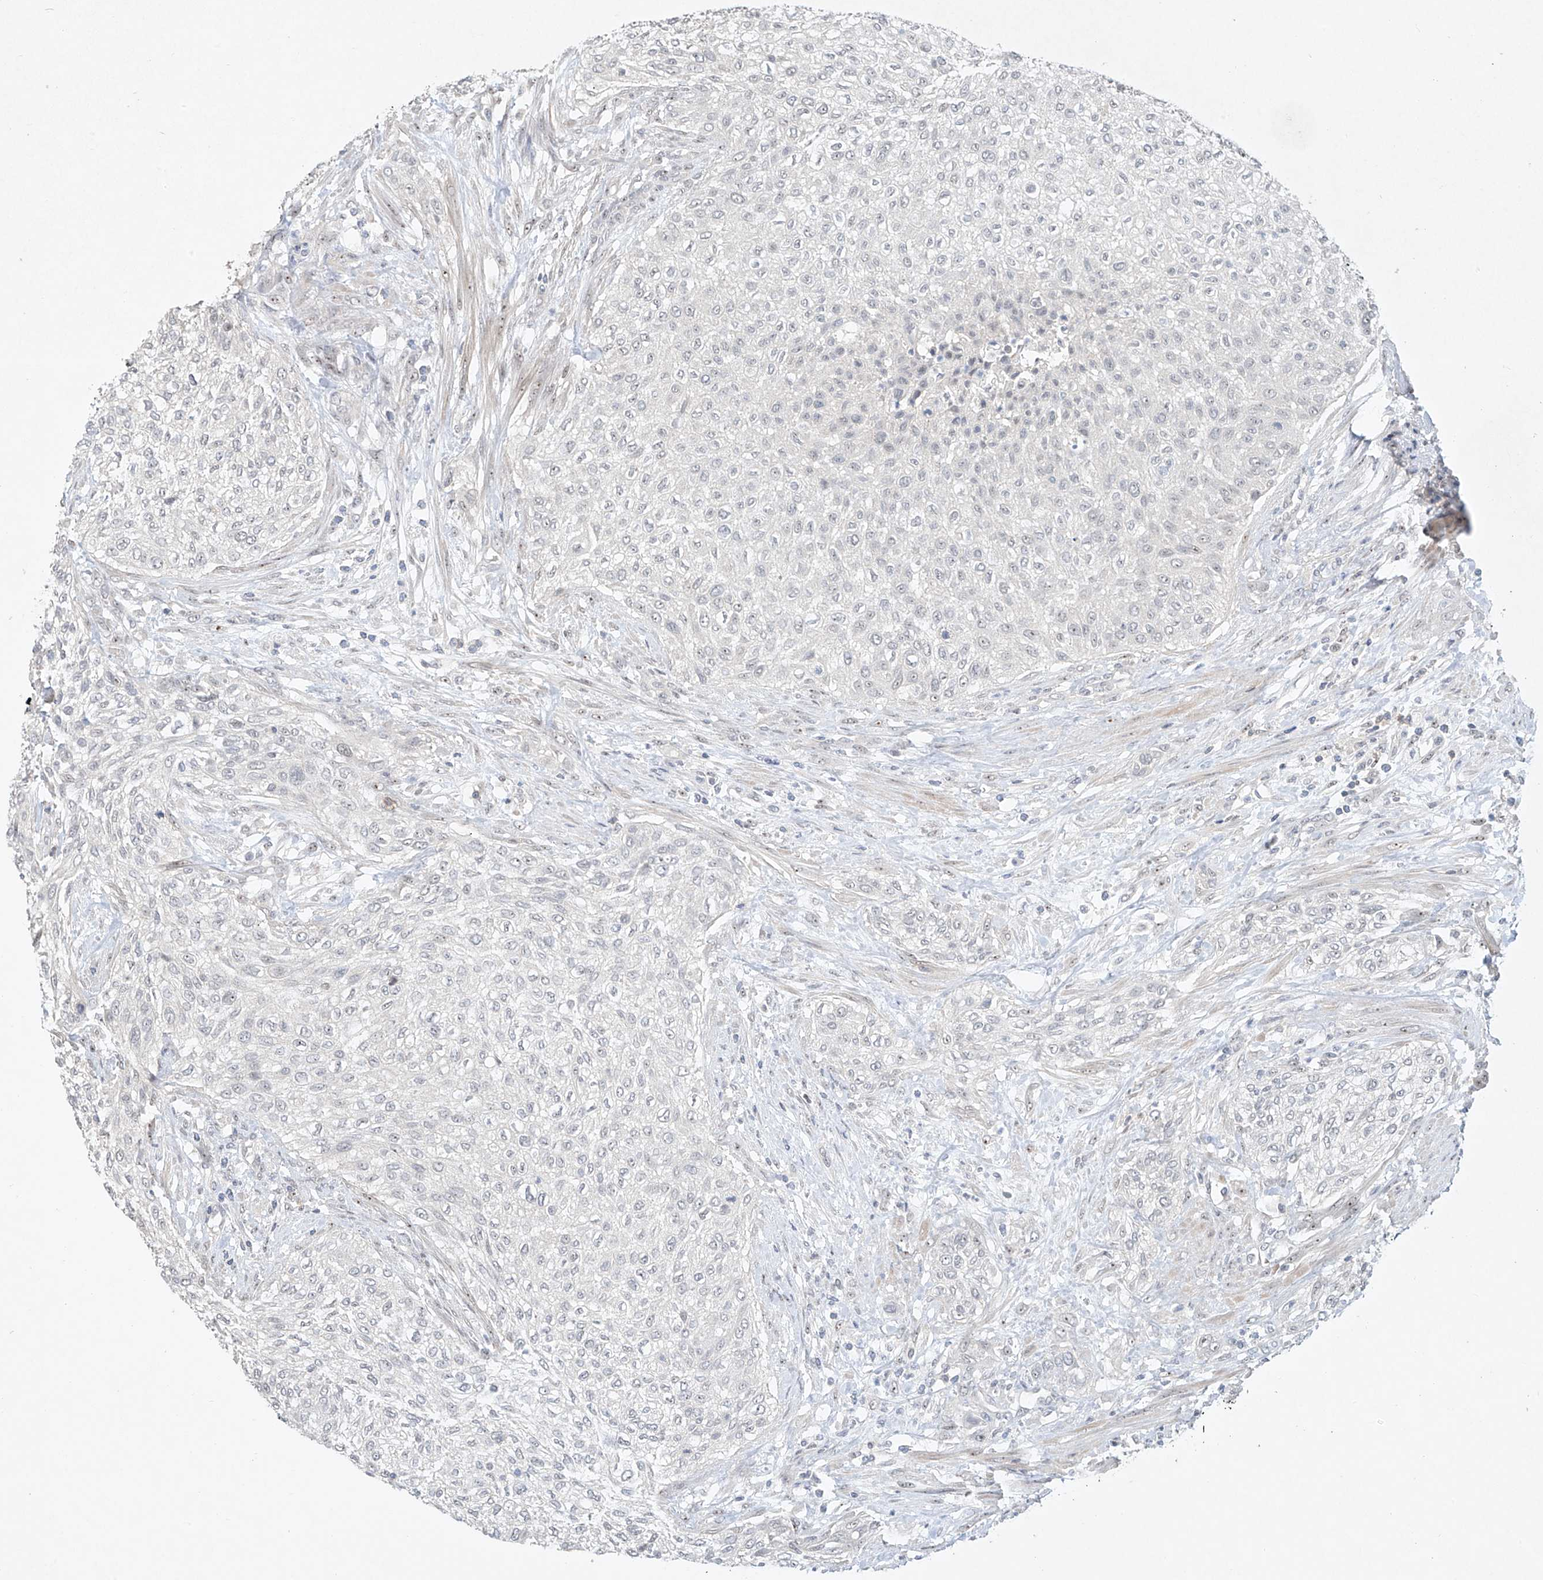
{"staining": {"intensity": "negative", "quantity": "none", "location": "none"}, "tissue": "urothelial cancer", "cell_type": "Tumor cells", "image_type": "cancer", "snomed": [{"axis": "morphology", "description": "Urothelial carcinoma, High grade"}, {"axis": "topography", "description": "Urinary bladder"}], "caption": "High magnification brightfield microscopy of high-grade urothelial carcinoma stained with DAB (3,3'-diaminobenzidine) (brown) and counterstained with hematoxylin (blue): tumor cells show no significant positivity.", "gene": "TASP1", "patient": {"sex": "male", "age": 35}}